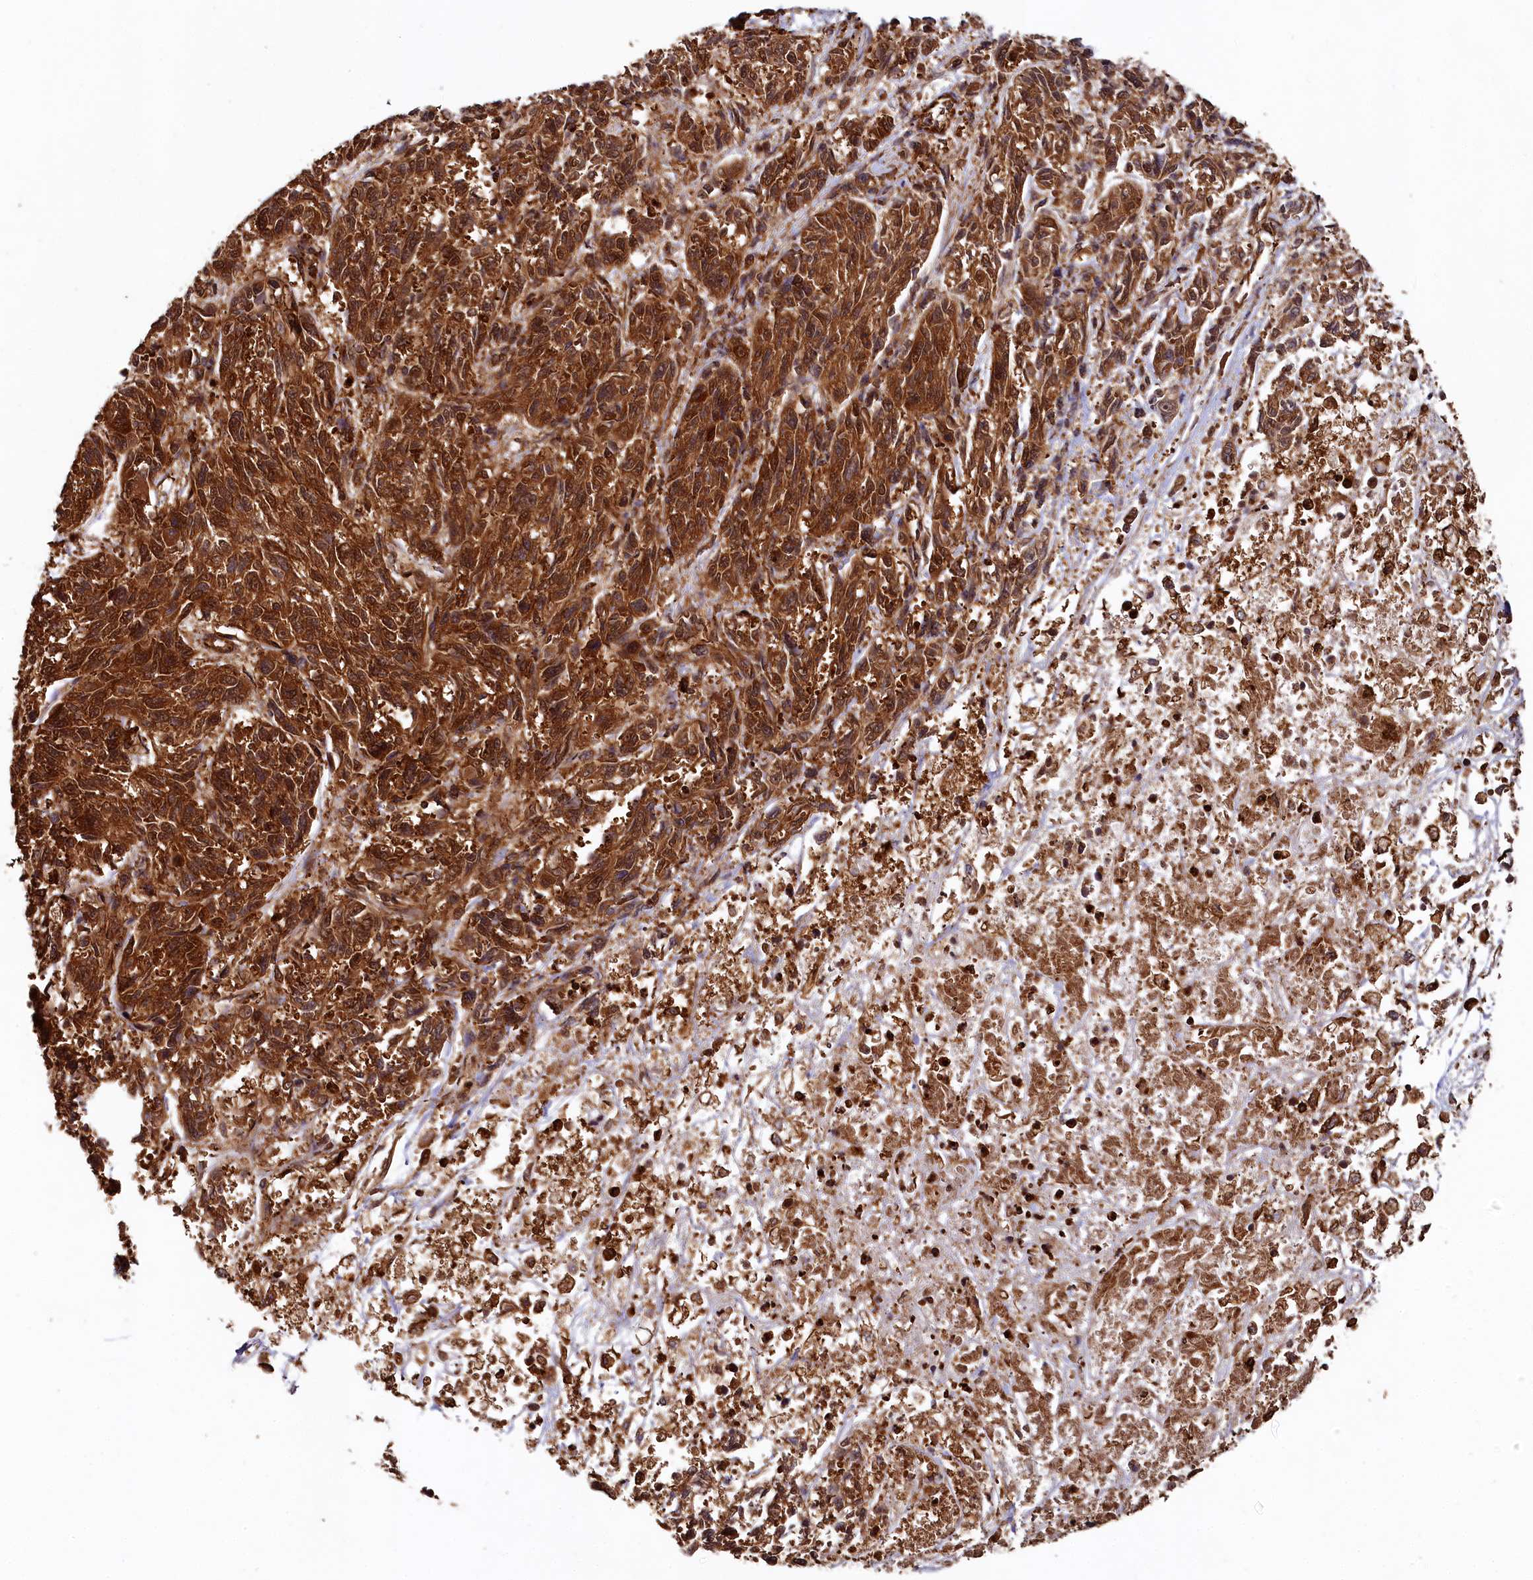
{"staining": {"intensity": "strong", "quantity": ">75%", "location": "cytoplasmic/membranous"}, "tissue": "melanoma", "cell_type": "Tumor cells", "image_type": "cancer", "snomed": [{"axis": "morphology", "description": "Malignant melanoma, NOS"}, {"axis": "topography", "description": "Skin"}], "caption": "A brown stain labels strong cytoplasmic/membranous positivity of a protein in melanoma tumor cells. (DAB IHC with brightfield microscopy, high magnification).", "gene": "STUB1", "patient": {"sex": "male", "age": 53}}